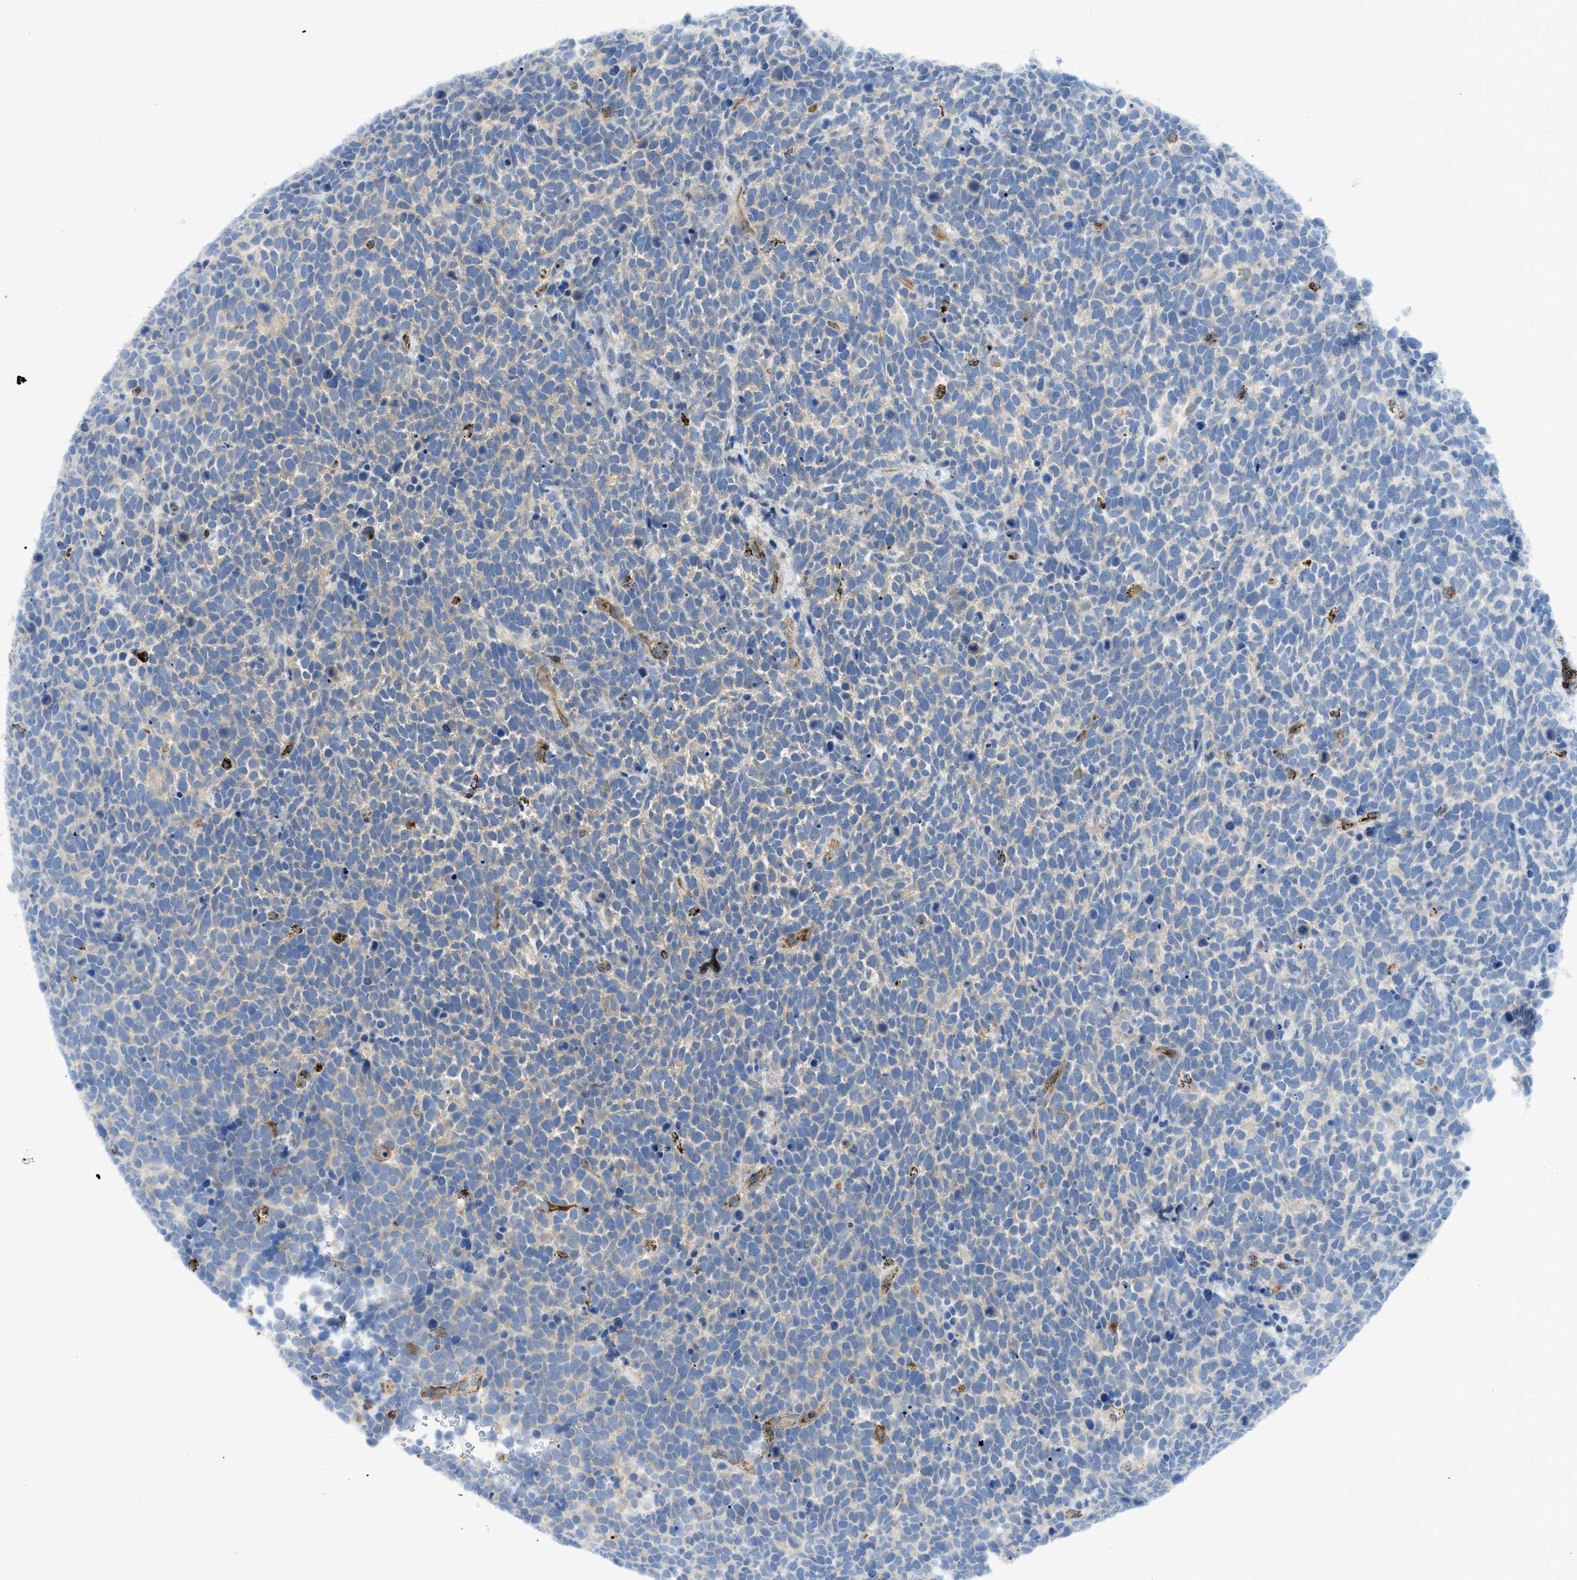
{"staining": {"intensity": "weak", "quantity": "25%-75%", "location": "cytoplasmic/membranous"}, "tissue": "urothelial cancer", "cell_type": "Tumor cells", "image_type": "cancer", "snomed": [{"axis": "morphology", "description": "Urothelial carcinoma, High grade"}, {"axis": "topography", "description": "Urinary bladder"}], "caption": "IHC (DAB (3,3'-diaminobenzidine)) staining of human urothelial cancer reveals weak cytoplasmic/membranous protein expression in about 25%-75% of tumor cells.", "gene": "SQOR", "patient": {"sex": "female", "age": 82}}